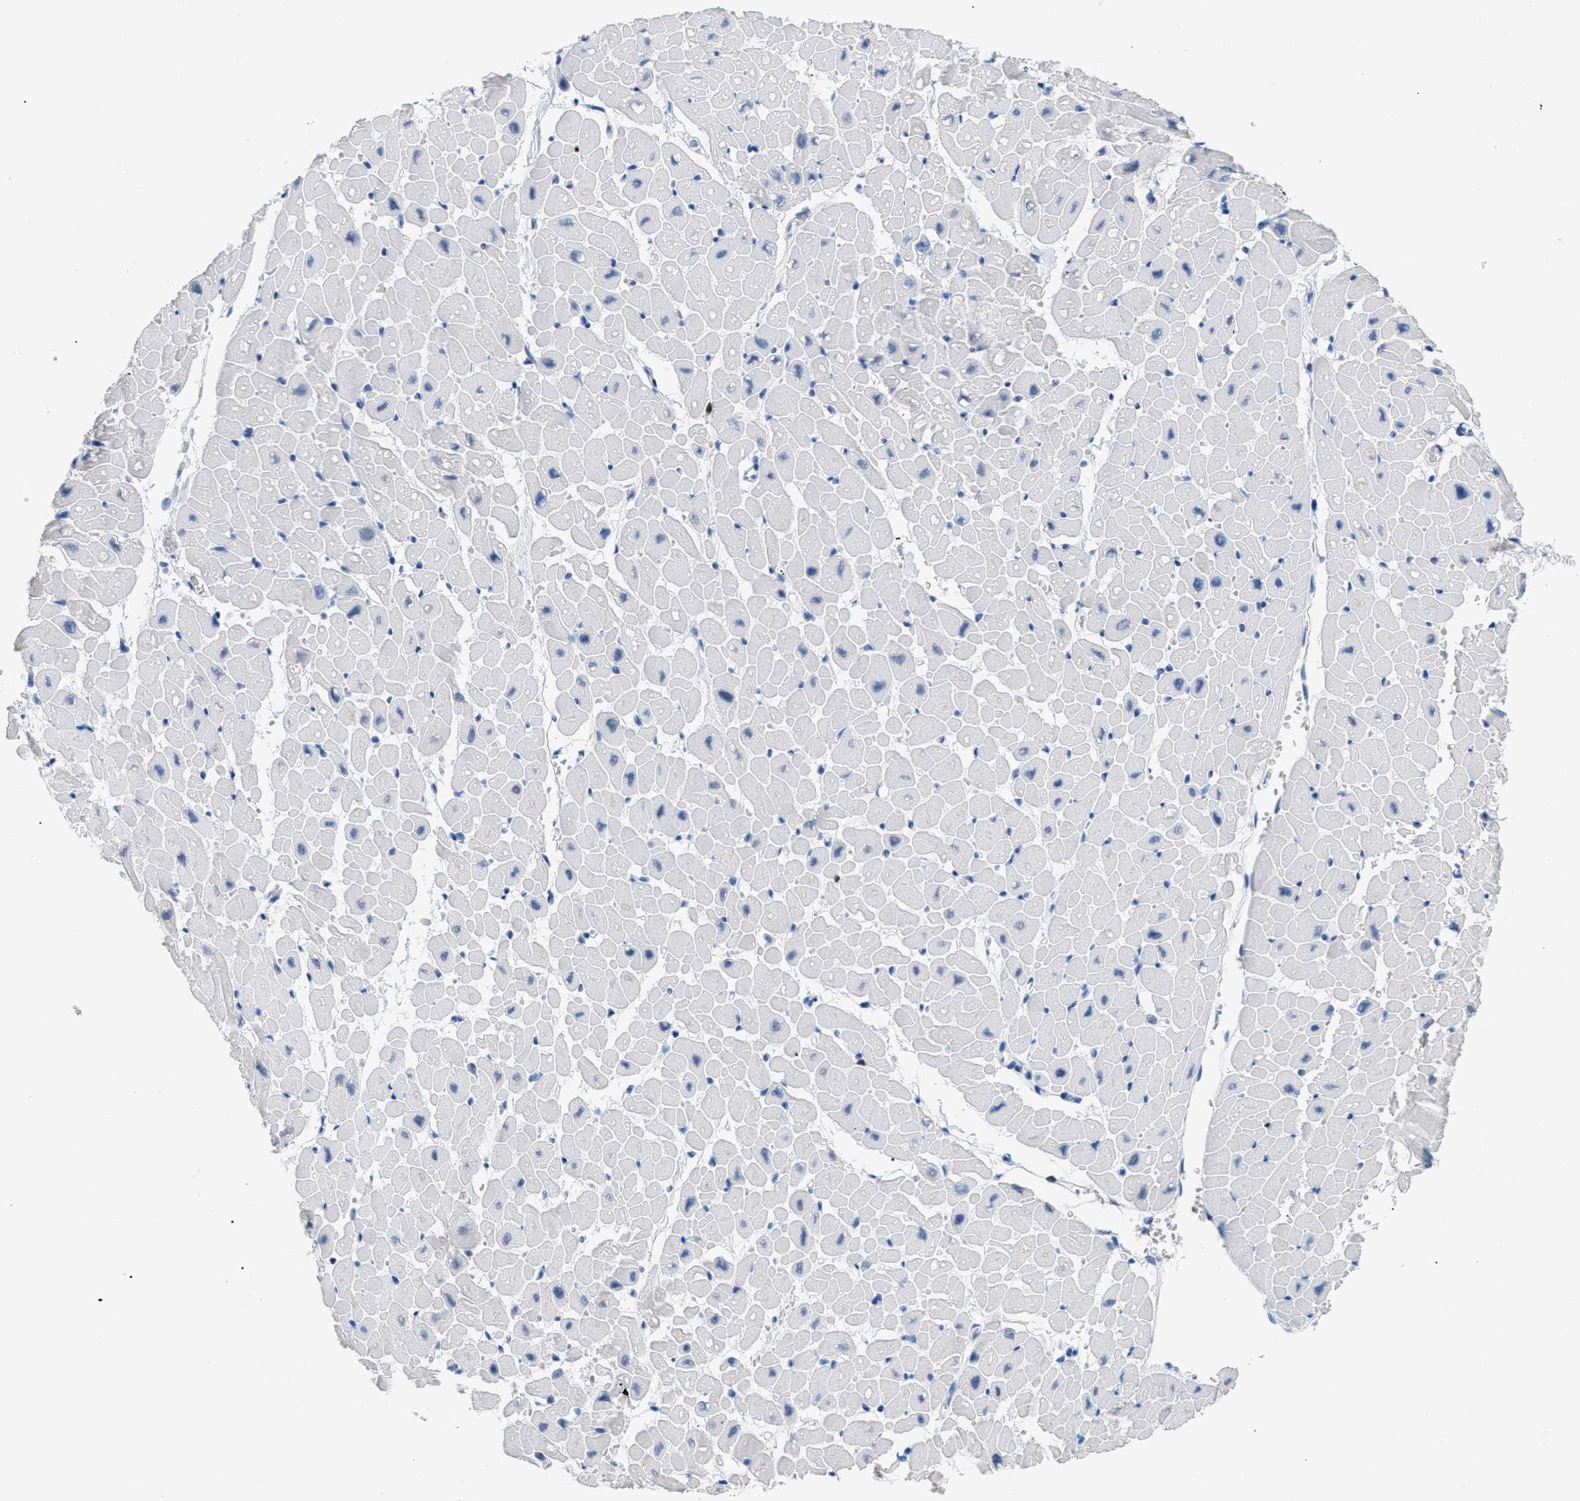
{"staining": {"intensity": "negative", "quantity": "none", "location": "none"}, "tissue": "heart muscle", "cell_type": "Cardiomyocytes", "image_type": "normal", "snomed": [{"axis": "morphology", "description": "Normal tissue, NOS"}, {"axis": "topography", "description": "Heart"}], "caption": "IHC micrograph of benign heart muscle: human heart muscle stained with DAB shows no significant protein positivity in cardiomyocytes.", "gene": "MCM7", "patient": {"sex": "male", "age": 45}}